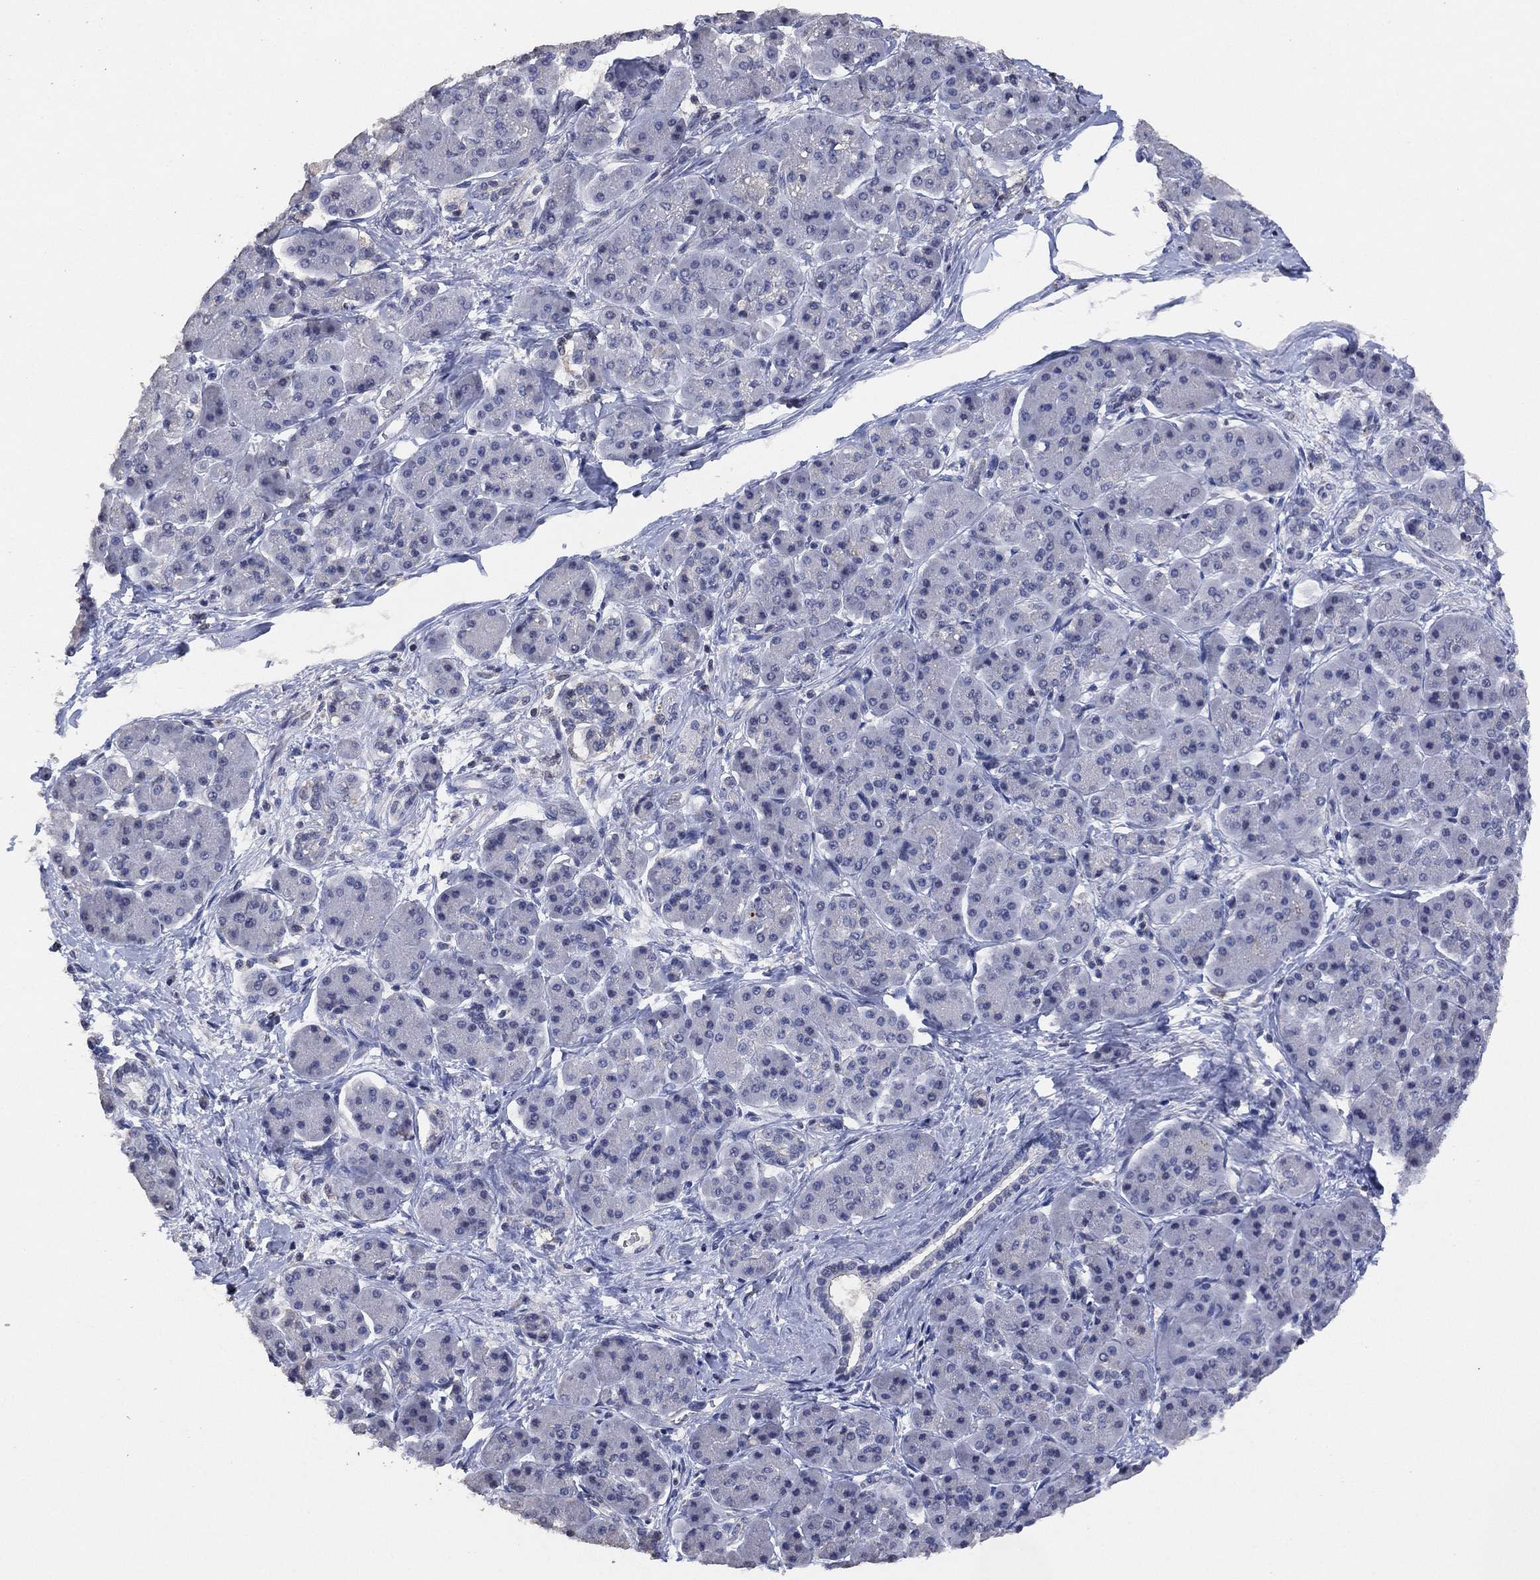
{"staining": {"intensity": "negative", "quantity": "none", "location": "none"}, "tissue": "pancreatic cancer", "cell_type": "Tumor cells", "image_type": "cancer", "snomed": [{"axis": "morphology", "description": "Adenocarcinoma, NOS"}, {"axis": "topography", "description": "Pancreas"}], "caption": "IHC image of neoplastic tissue: human pancreatic cancer stained with DAB exhibits no significant protein expression in tumor cells.", "gene": "ADPRHL1", "patient": {"sex": "female", "age": 73}}